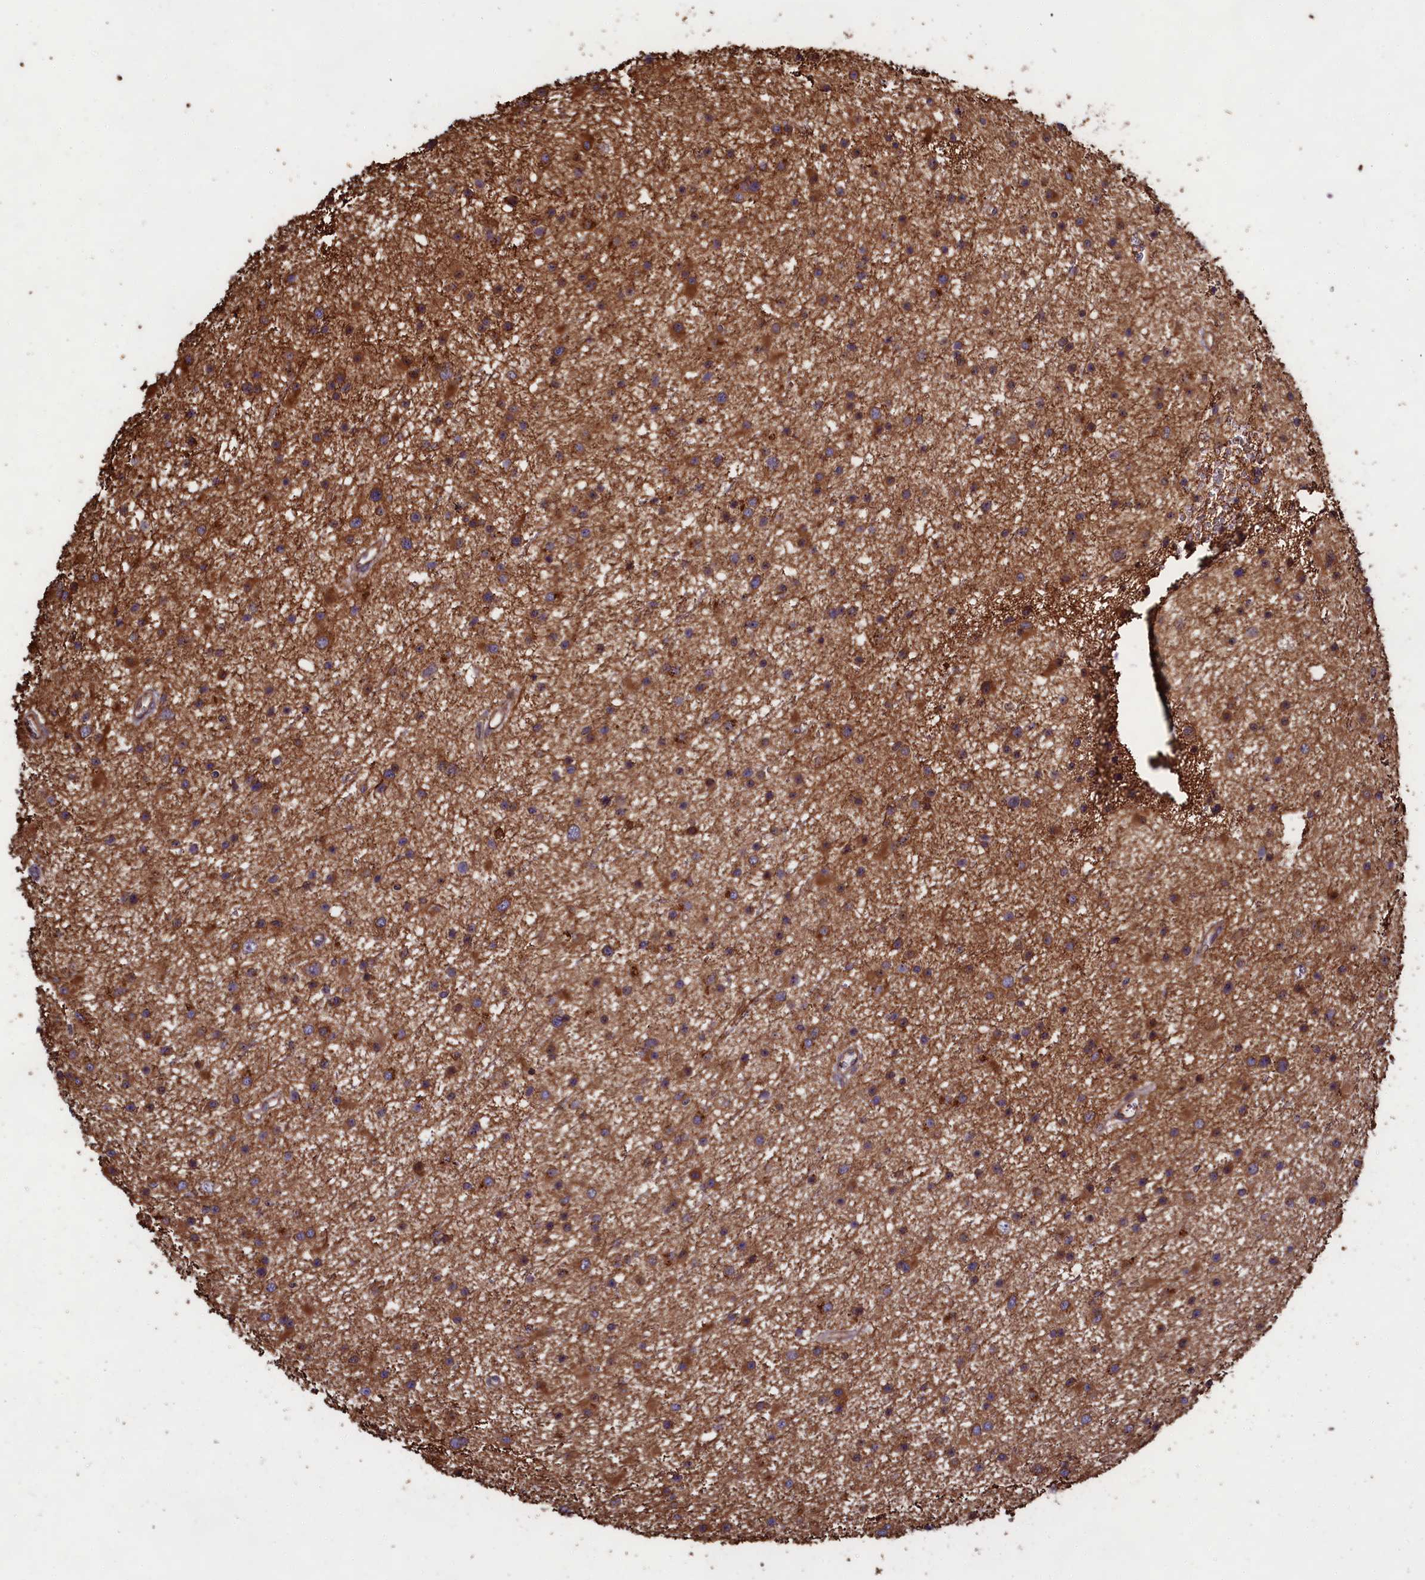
{"staining": {"intensity": "moderate", "quantity": ">75%", "location": "cytoplasmic/membranous"}, "tissue": "glioma", "cell_type": "Tumor cells", "image_type": "cancer", "snomed": [{"axis": "morphology", "description": "Glioma, malignant, Low grade"}, {"axis": "topography", "description": "Cerebral cortex"}], "caption": "Low-grade glioma (malignant) tissue reveals moderate cytoplasmic/membranous positivity in about >75% of tumor cells The staining was performed using DAB (3,3'-diaminobenzidine), with brown indicating positive protein expression. Nuclei are stained blue with hematoxylin.", "gene": "CCDC124", "patient": {"sex": "female", "age": 39}}